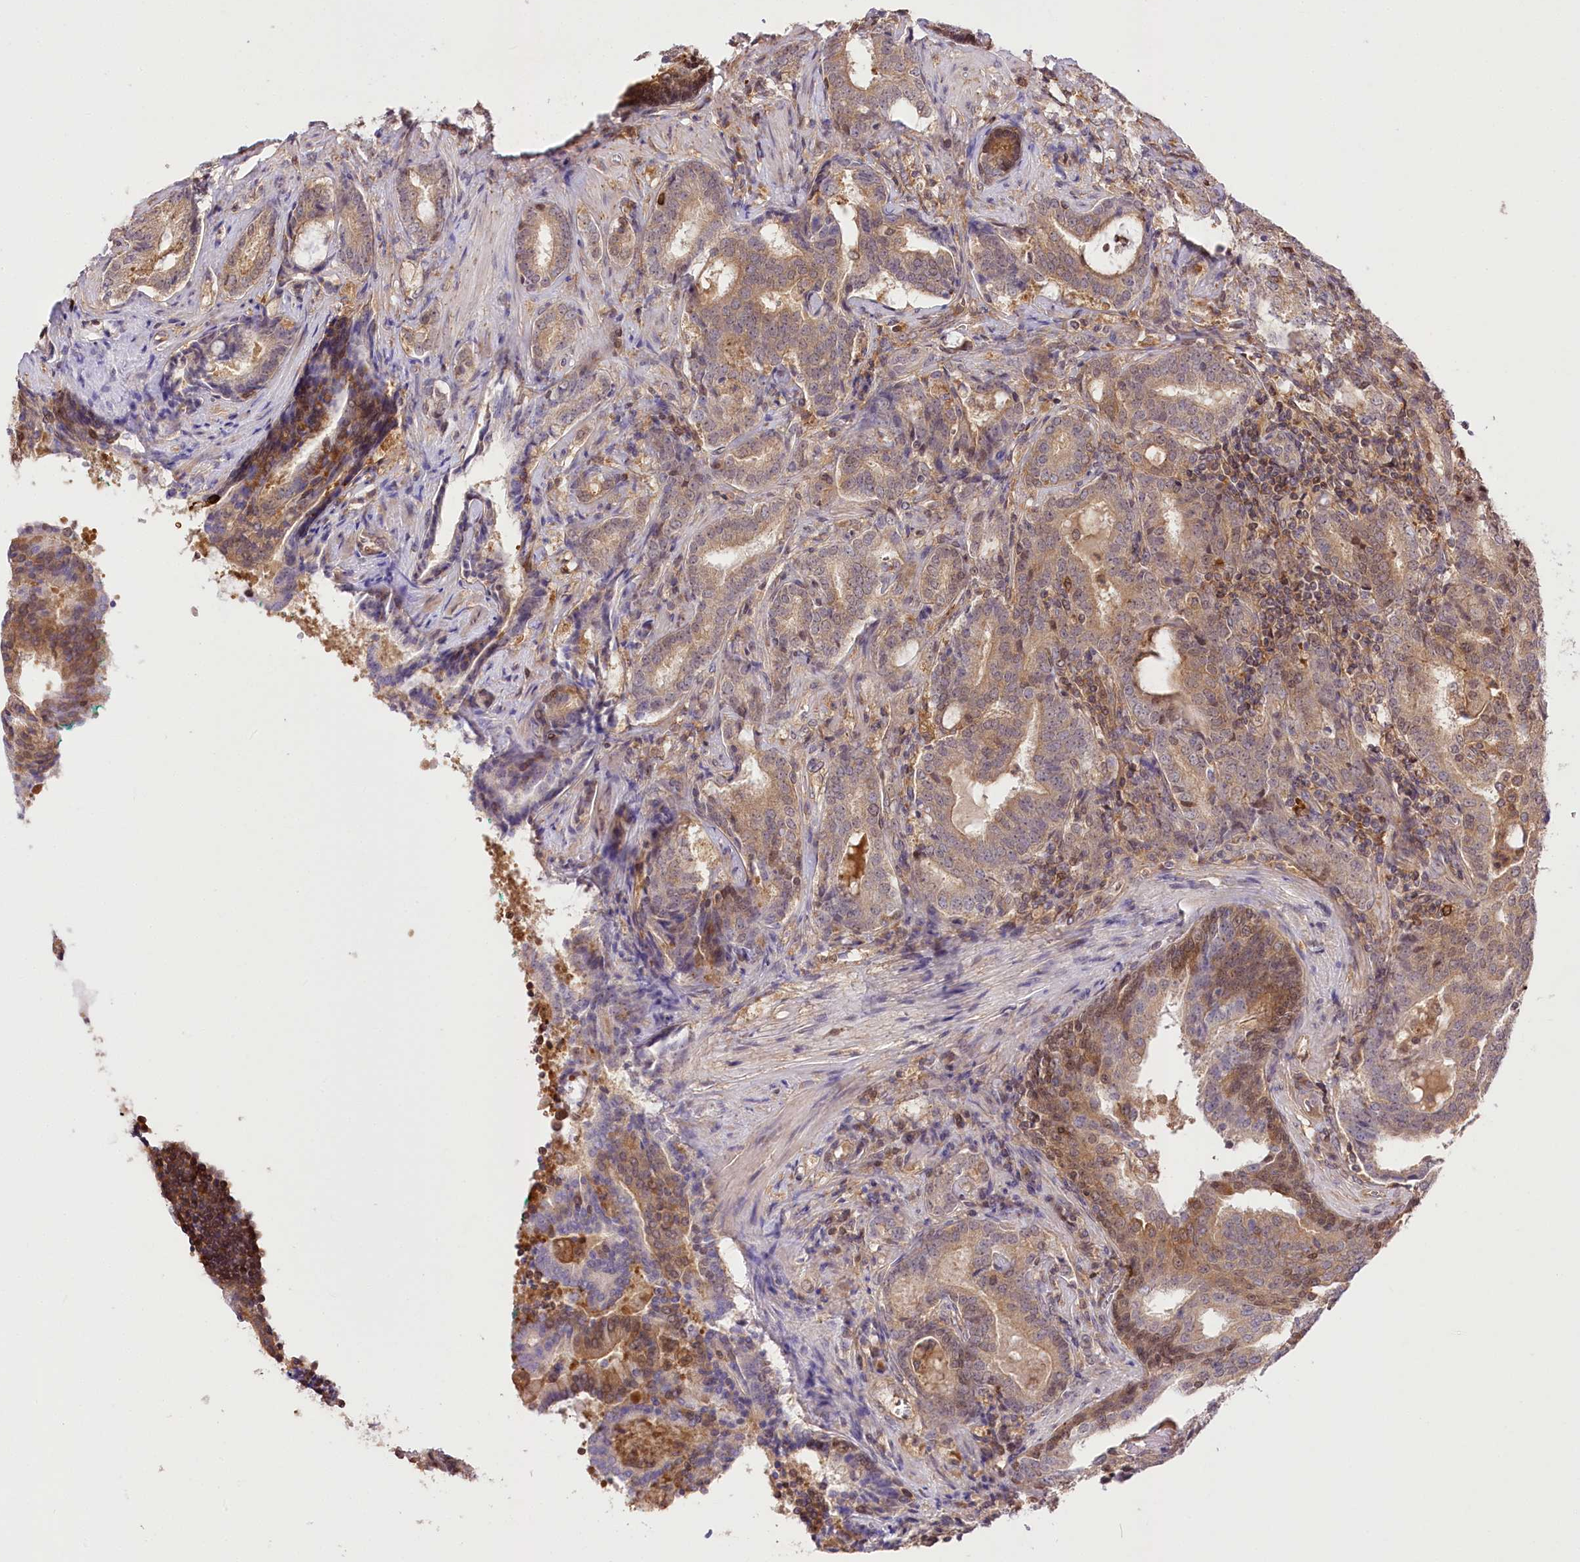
{"staining": {"intensity": "weak", "quantity": ">75%", "location": "cytoplasmic/membranous"}, "tissue": "prostate cancer", "cell_type": "Tumor cells", "image_type": "cancer", "snomed": [{"axis": "morphology", "description": "Adenocarcinoma, High grade"}, {"axis": "topography", "description": "Prostate"}], "caption": "Immunohistochemistry (IHC) micrograph of human high-grade adenocarcinoma (prostate) stained for a protein (brown), which displays low levels of weak cytoplasmic/membranous expression in approximately >75% of tumor cells.", "gene": "UGP2", "patient": {"sex": "male", "age": 63}}